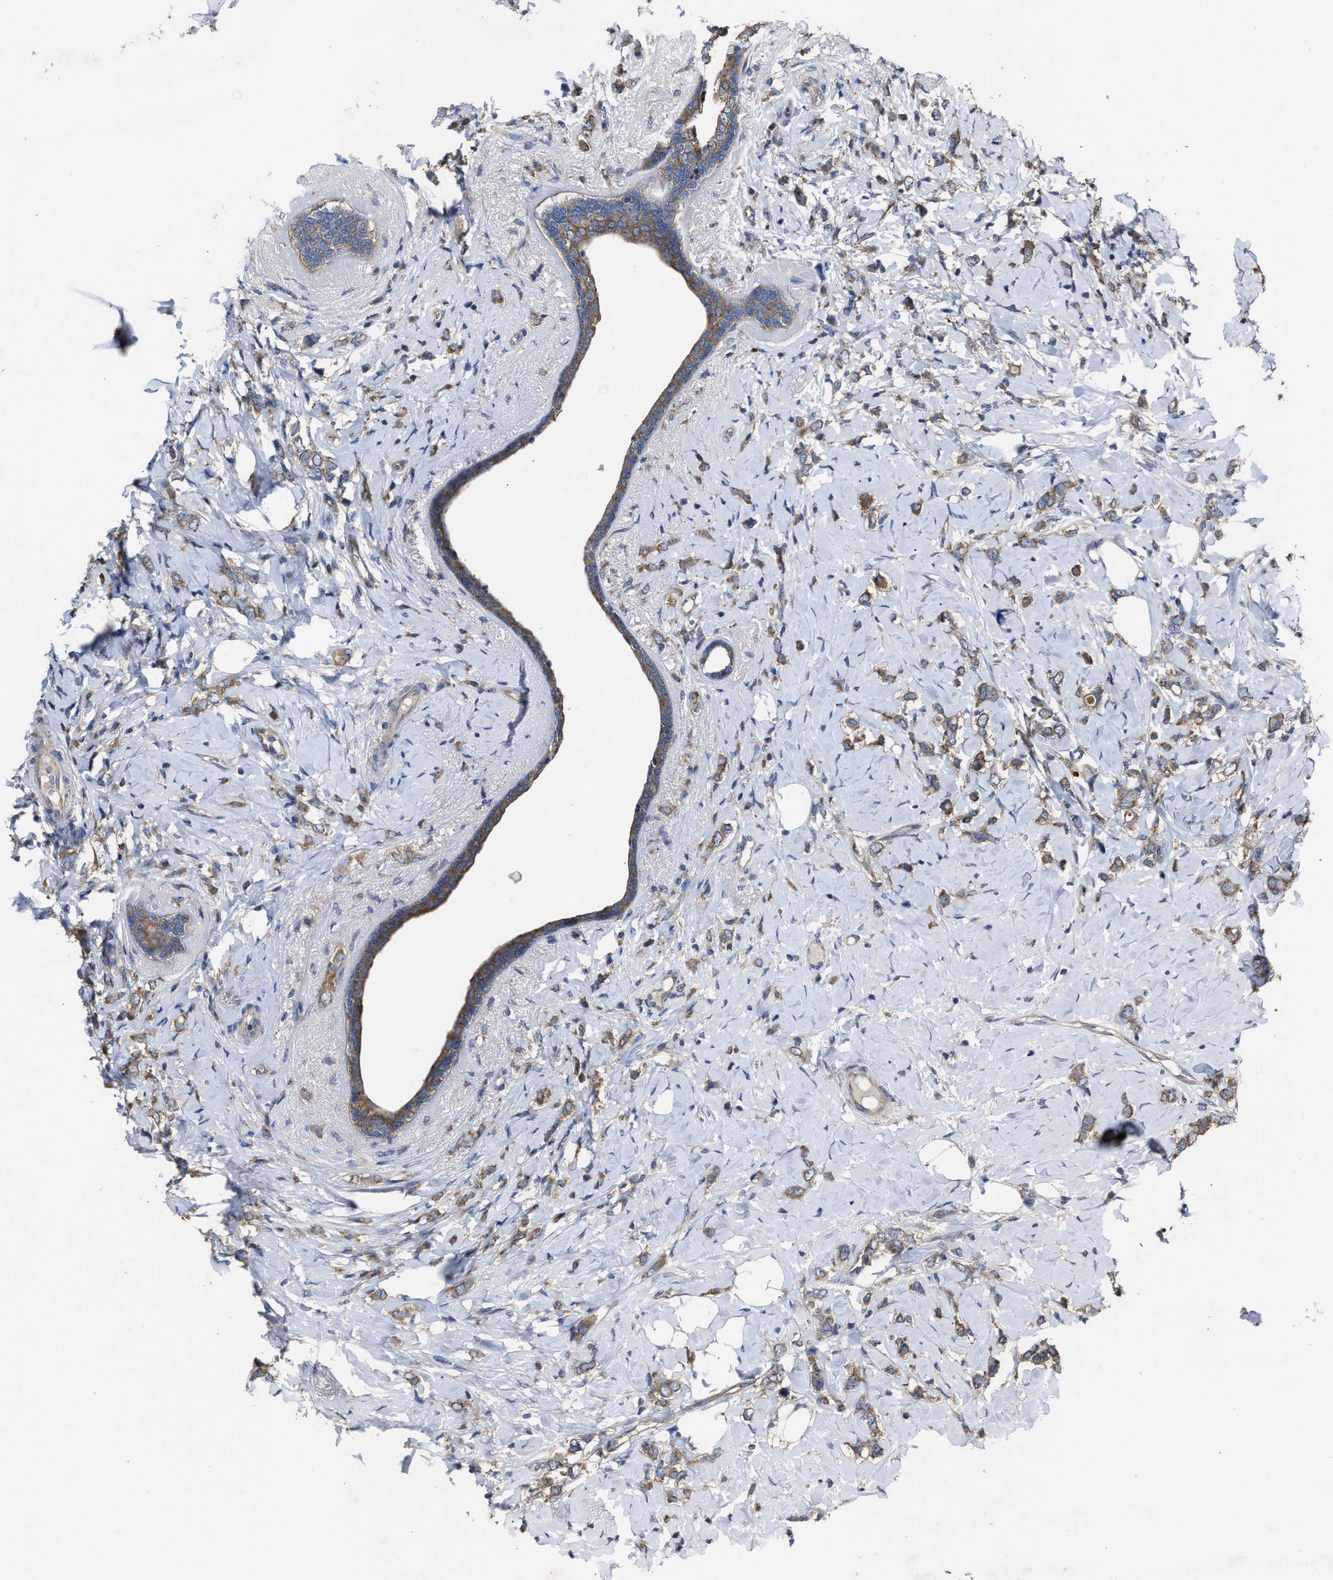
{"staining": {"intensity": "weak", "quantity": ">75%", "location": "cytoplasmic/membranous"}, "tissue": "breast cancer", "cell_type": "Tumor cells", "image_type": "cancer", "snomed": [{"axis": "morphology", "description": "Normal tissue, NOS"}, {"axis": "morphology", "description": "Lobular carcinoma"}, {"axis": "topography", "description": "Breast"}], "caption": "DAB immunohistochemical staining of human breast cancer (lobular carcinoma) displays weak cytoplasmic/membranous protein expression in approximately >75% of tumor cells.", "gene": "UPF1", "patient": {"sex": "female", "age": 47}}